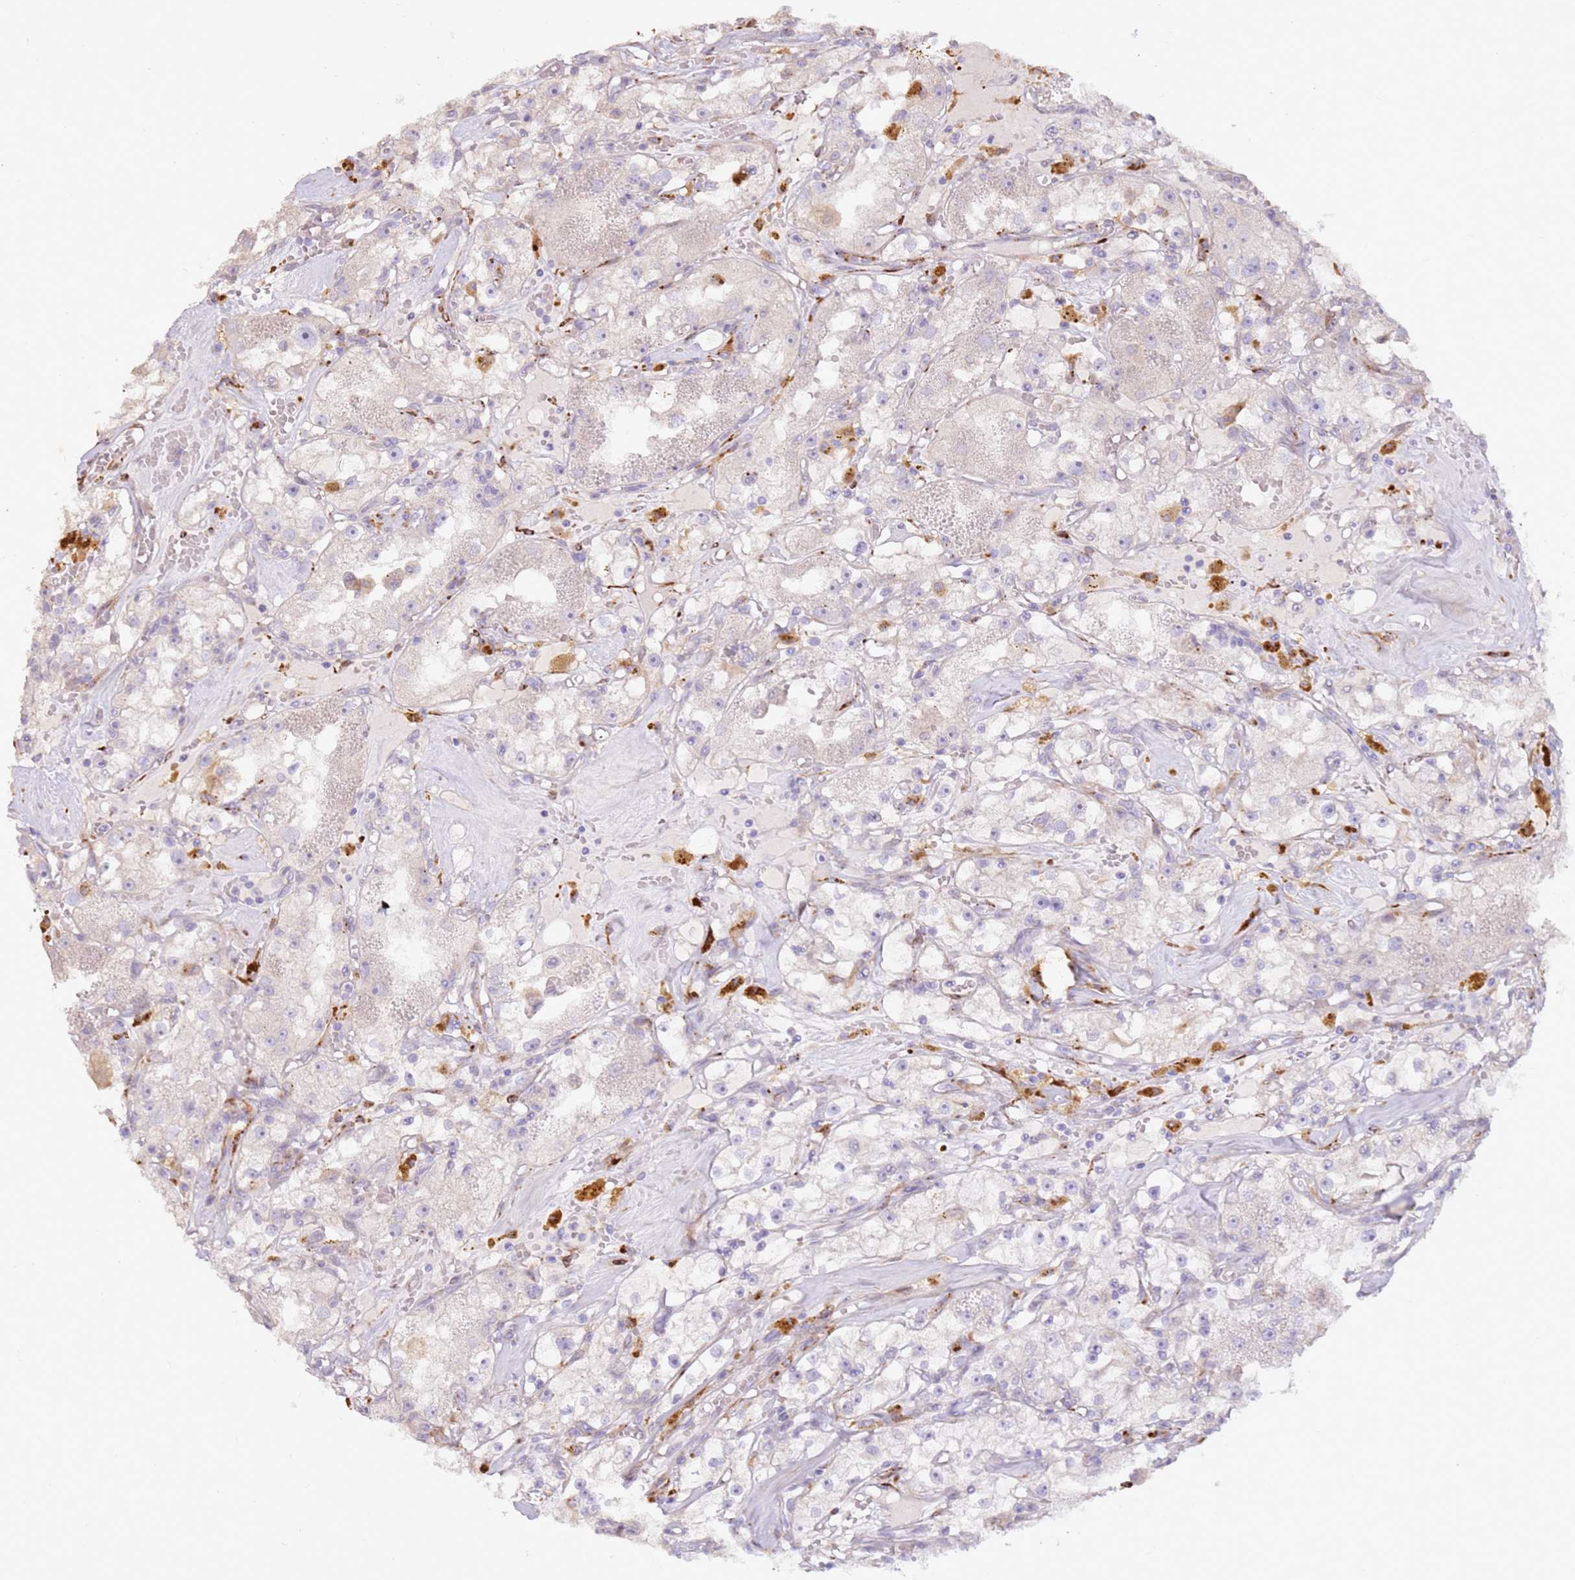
{"staining": {"intensity": "negative", "quantity": "none", "location": "none"}, "tissue": "renal cancer", "cell_type": "Tumor cells", "image_type": "cancer", "snomed": [{"axis": "morphology", "description": "Adenocarcinoma, NOS"}, {"axis": "topography", "description": "Kidney"}], "caption": "DAB immunohistochemical staining of human renal cancer displays no significant expression in tumor cells. The staining is performed using DAB (3,3'-diaminobenzidine) brown chromogen with nuclei counter-stained in using hematoxylin.", "gene": "LGI4", "patient": {"sex": "male", "age": 56}}